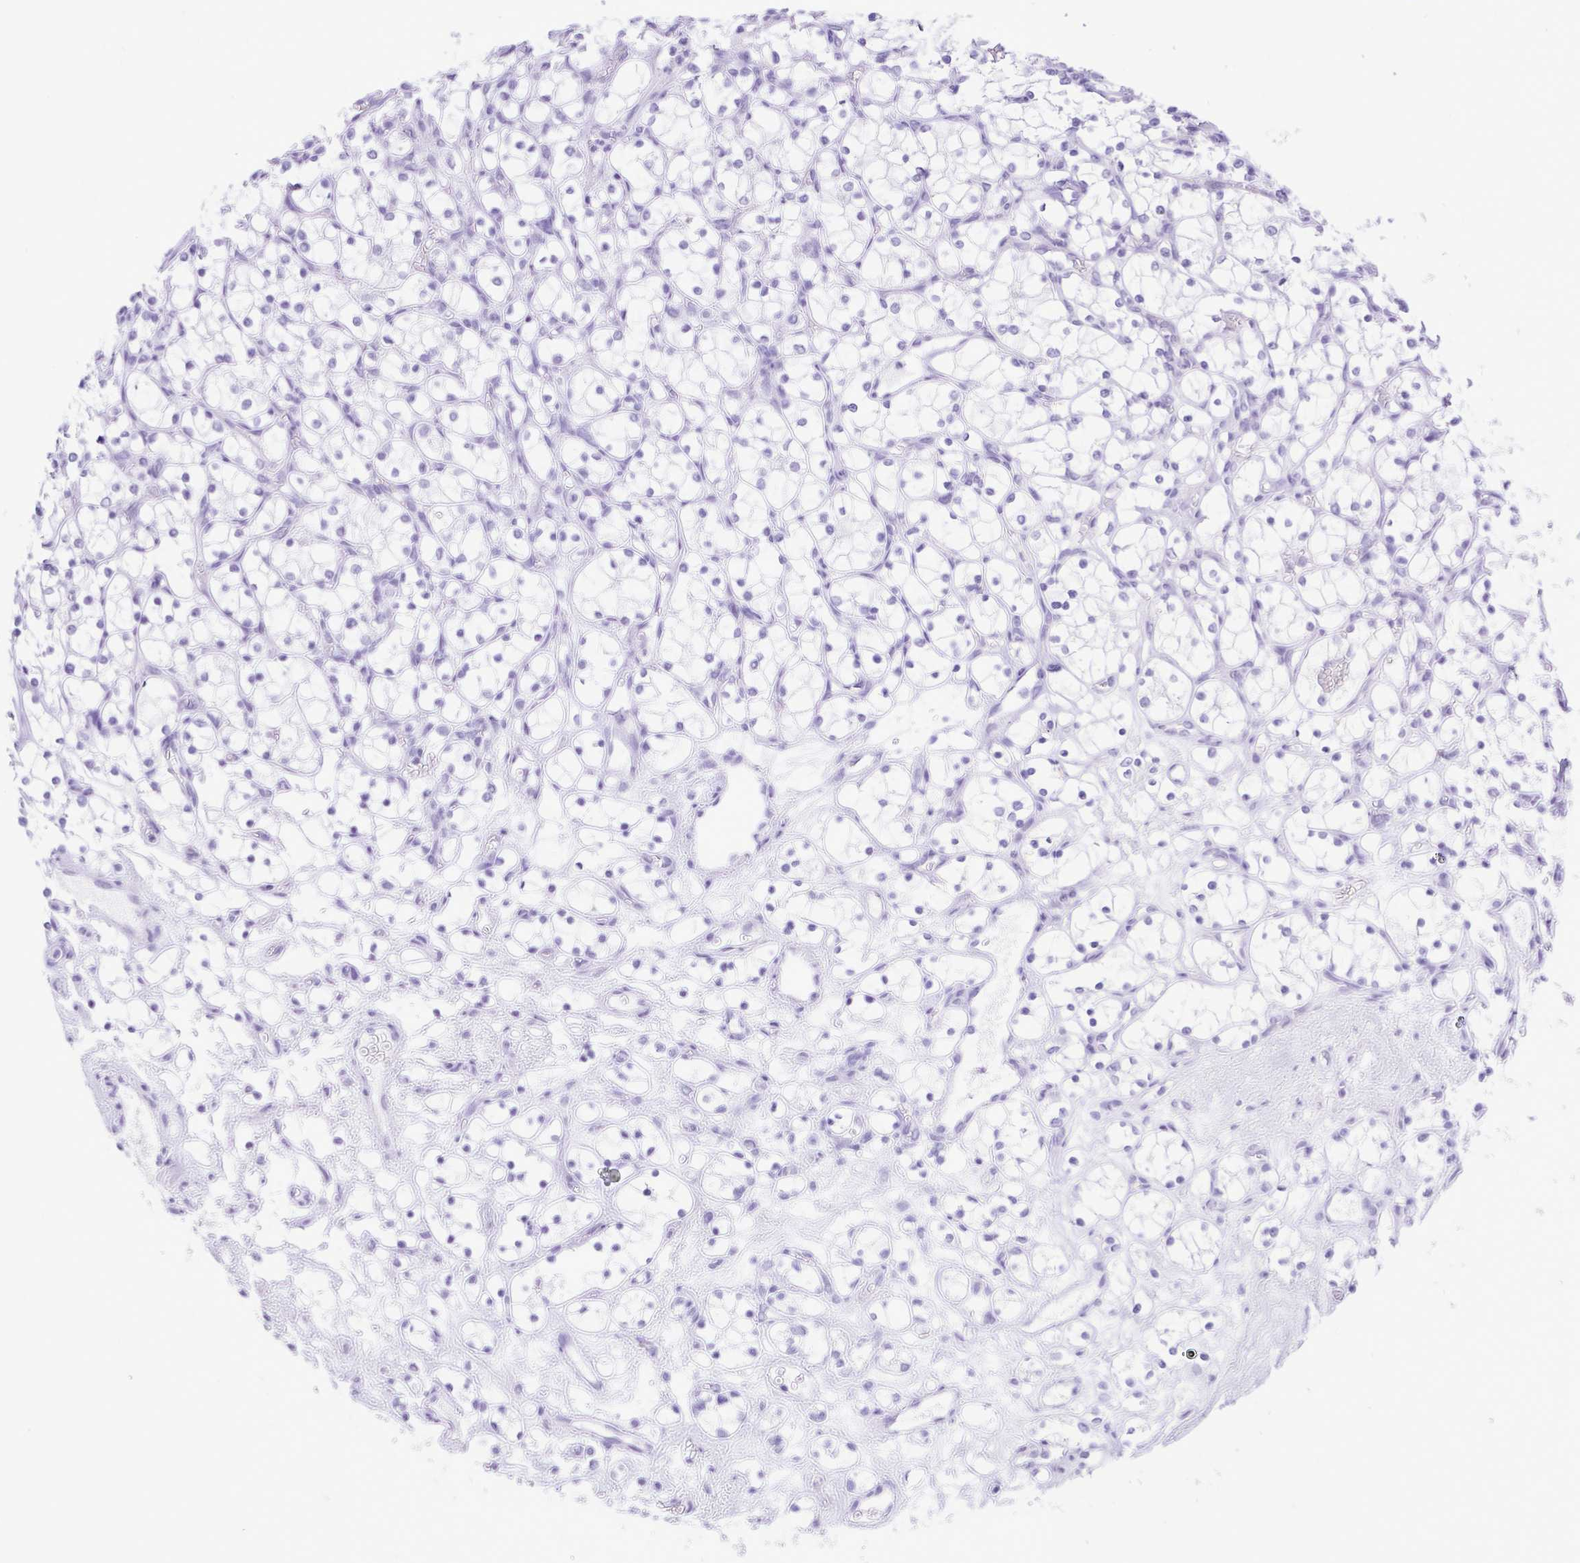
{"staining": {"intensity": "negative", "quantity": "none", "location": "none"}, "tissue": "renal cancer", "cell_type": "Tumor cells", "image_type": "cancer", "snomed": [{"axis": "morphology", "description": "Adenocarcinoma, NOS"}, {"axis": "topography", "description": "Kidney"}], "caption": "A high-resolution photomicrograph shows immunohistochemistry staining of renal cancer, which shows no significant positivity in tumor cells.", "gene": "CASP14", "patient": {"sex": "female", "age": 69}}